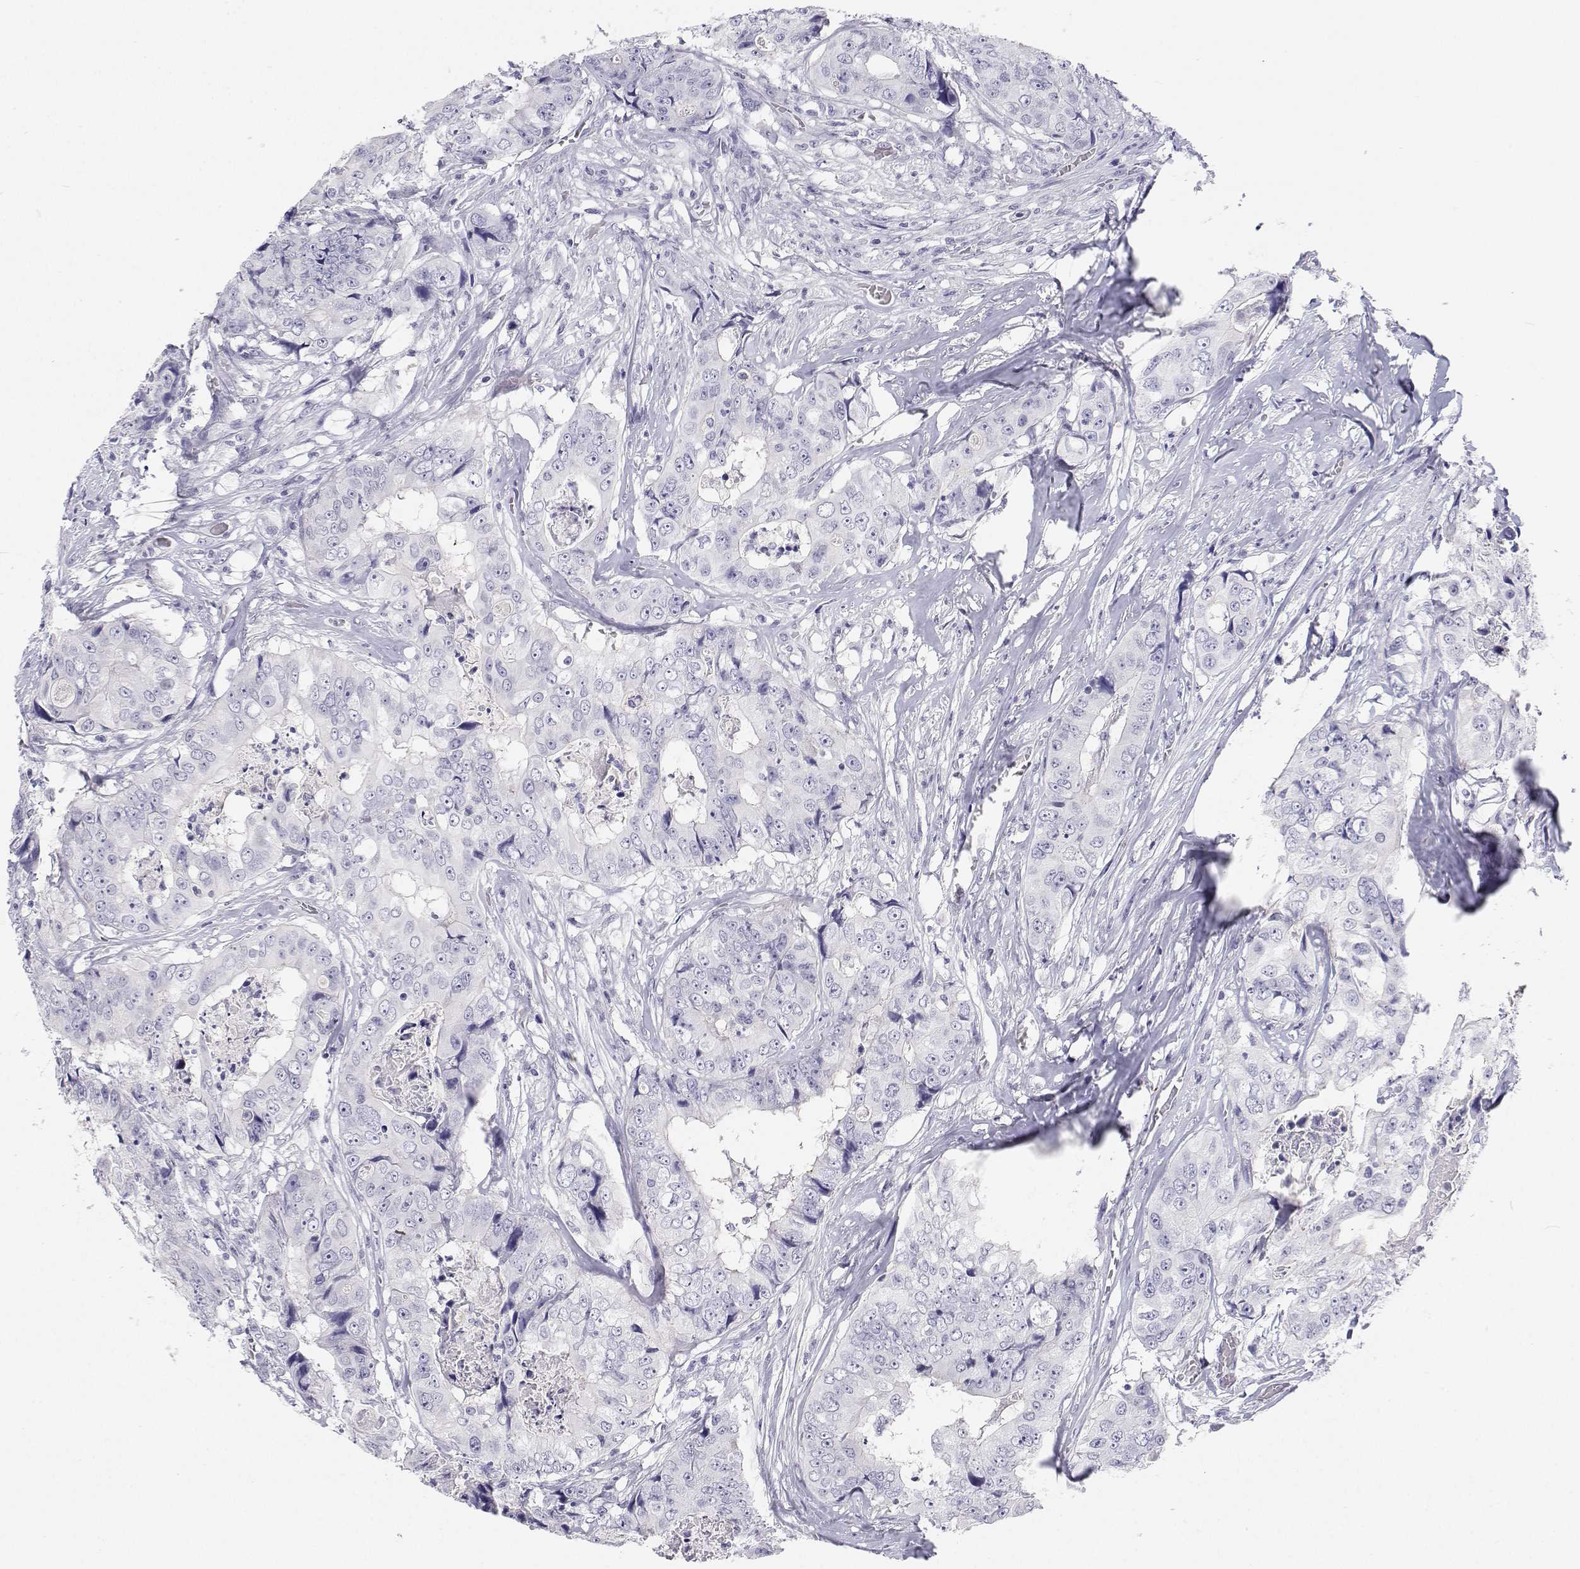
{"staining": {"intensity": "negative", "quantity": "none", "location": "none"}, "tissue": "colorectal cancer", "cell_type": "Tumor cells", "image_type": "cancer", "snomed": [{"axis": "morphology", "description": "Adenocarcinoma, NOS"}, {"axis": "topography", "description": "Rectum"}], "caption": "There is no significant staining in tumor cells of colorectal cancer (adenocarcinoma).", "gene": "BHMT", "patient": {"sex": "female", "age": 62}}